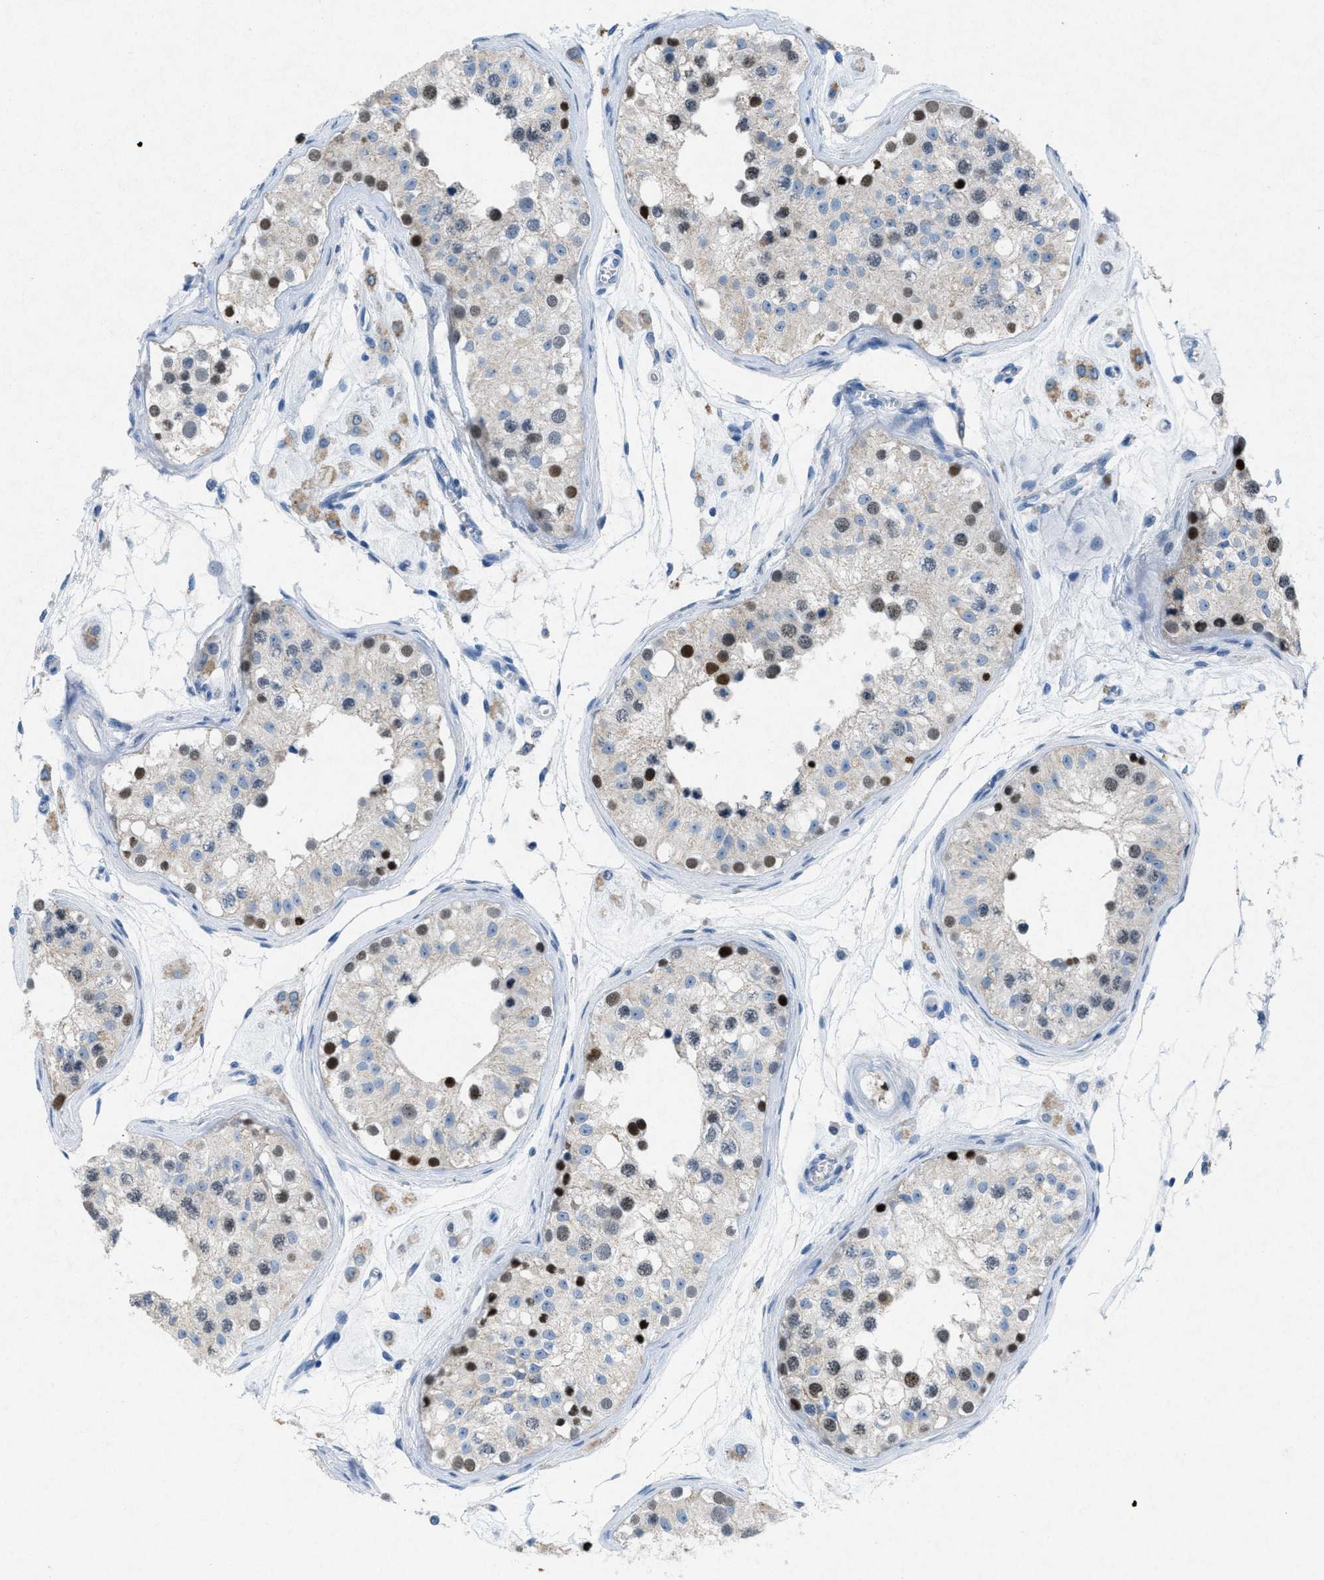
{"staining": {"intensity": "moderate", "quantity": "25%-75%", "location": "nuclear"}, "tissue": "testis", "cell_type": "Cells in seminiferous ducts", "image_type": "normal", "snomed": [{"axis": "morphology", "description": "Normal tissue, NOS"}, {"axis": "morphology", "description": "Adenocarcinoma, metastatic, NOS"}, {"axis": "topography", "description": "Testis"}], "caption": "Moderate nuclear staining is appreciated in about 25%-75% of cells in seminiferous ducts in normal testis.", "gene": "TASOR", "patient": {"sex": "male", "age": 26}}